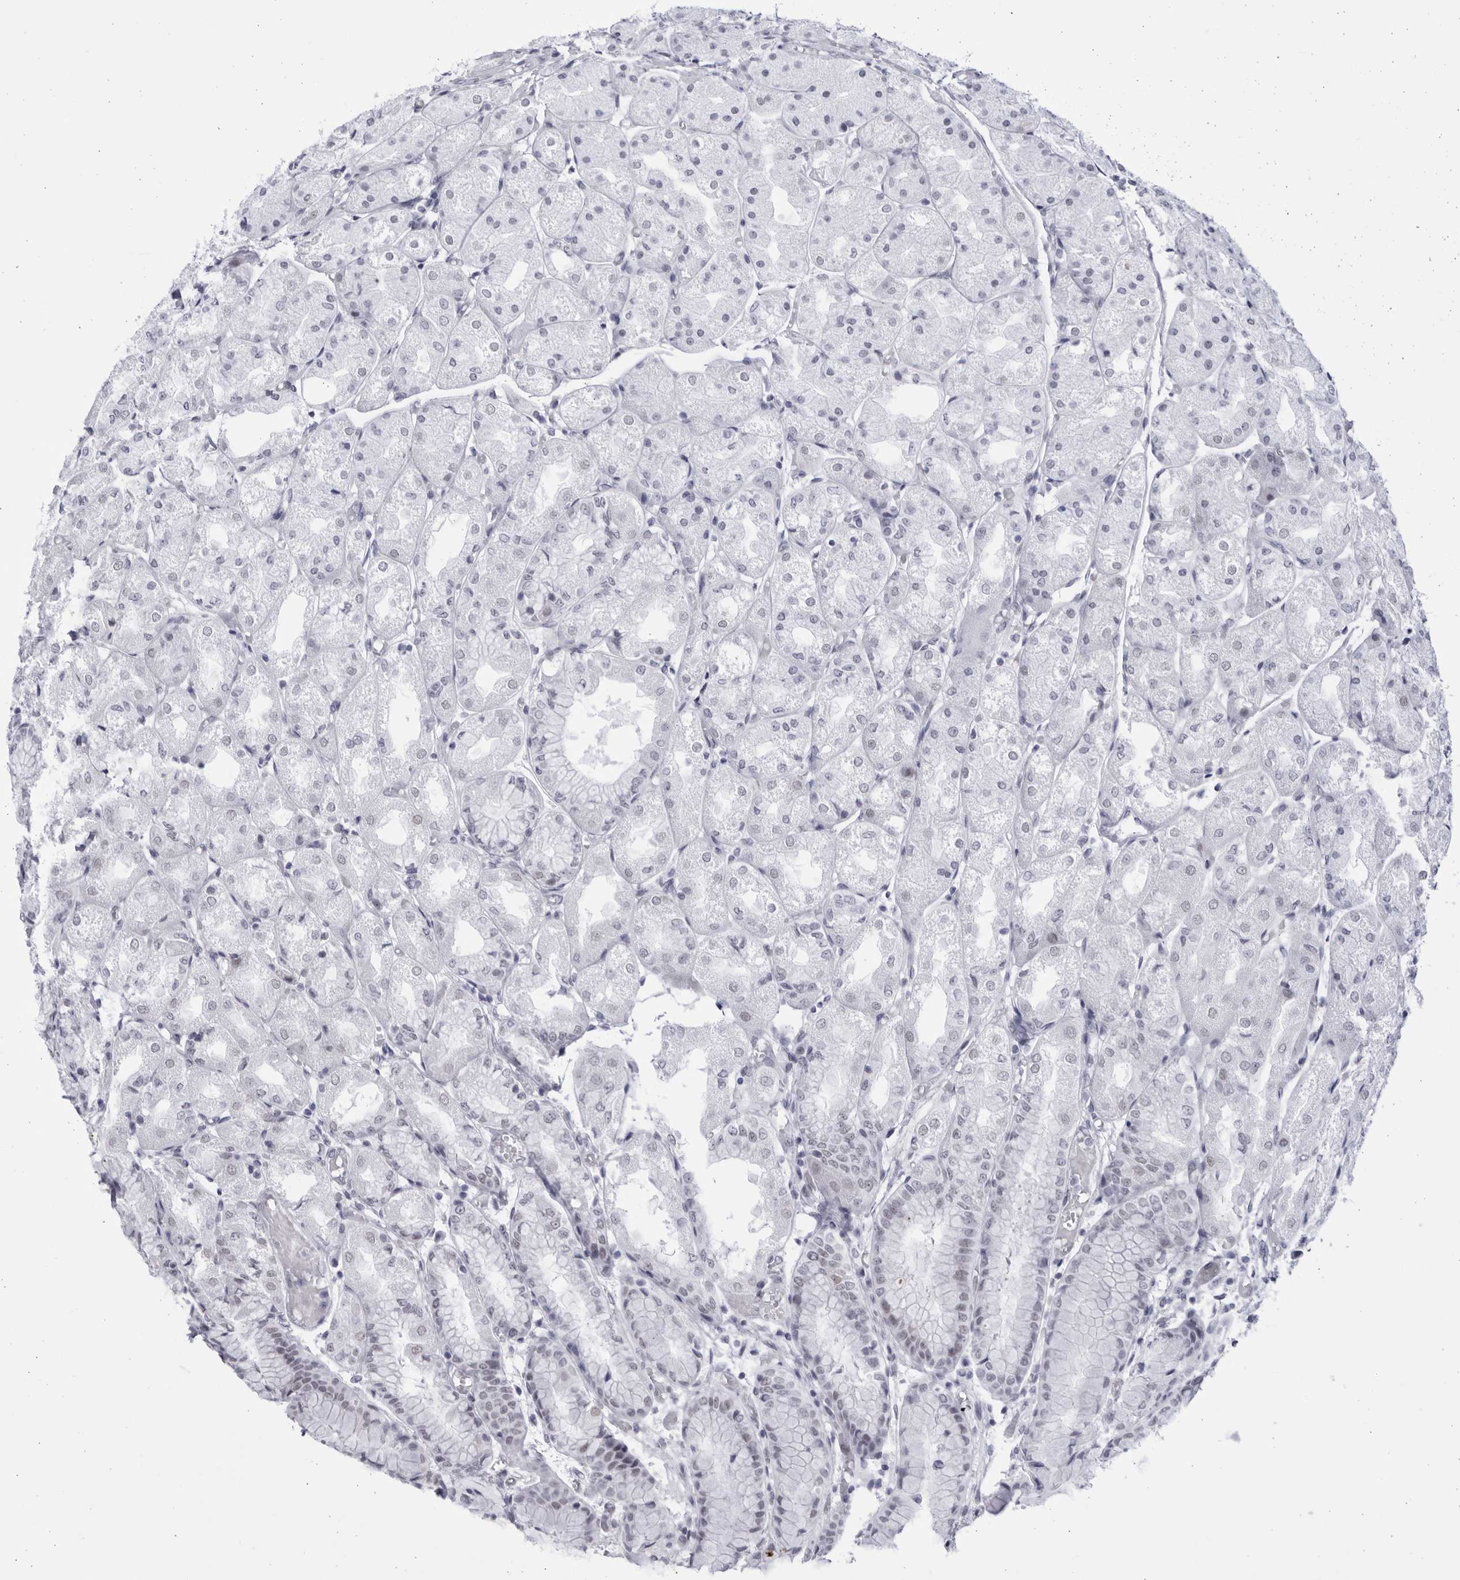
{"staining": {"intensity": "weak", "quantity": "<25%", "location": "nuclear"}, "tissue": "stomach", "cell_type": "Glandular cells", "image_type": "normal", "snomed": [{"axis": "morphology", "description": "Normal tissue, NOS"}, {"axis": "topography", "description": "Stomach, upper"}], "caption": "Glandular cells show no significant positivity in unremarkable stomach. (Stains: DAB (3,3'-diaminobenzidine) immunohistochemistry with hematoxylin counter stain, Microscopy: brightfield microscopy at high magnification).", "gene": "CCDC181", "patient": {"sex": "male", "age": 72}}